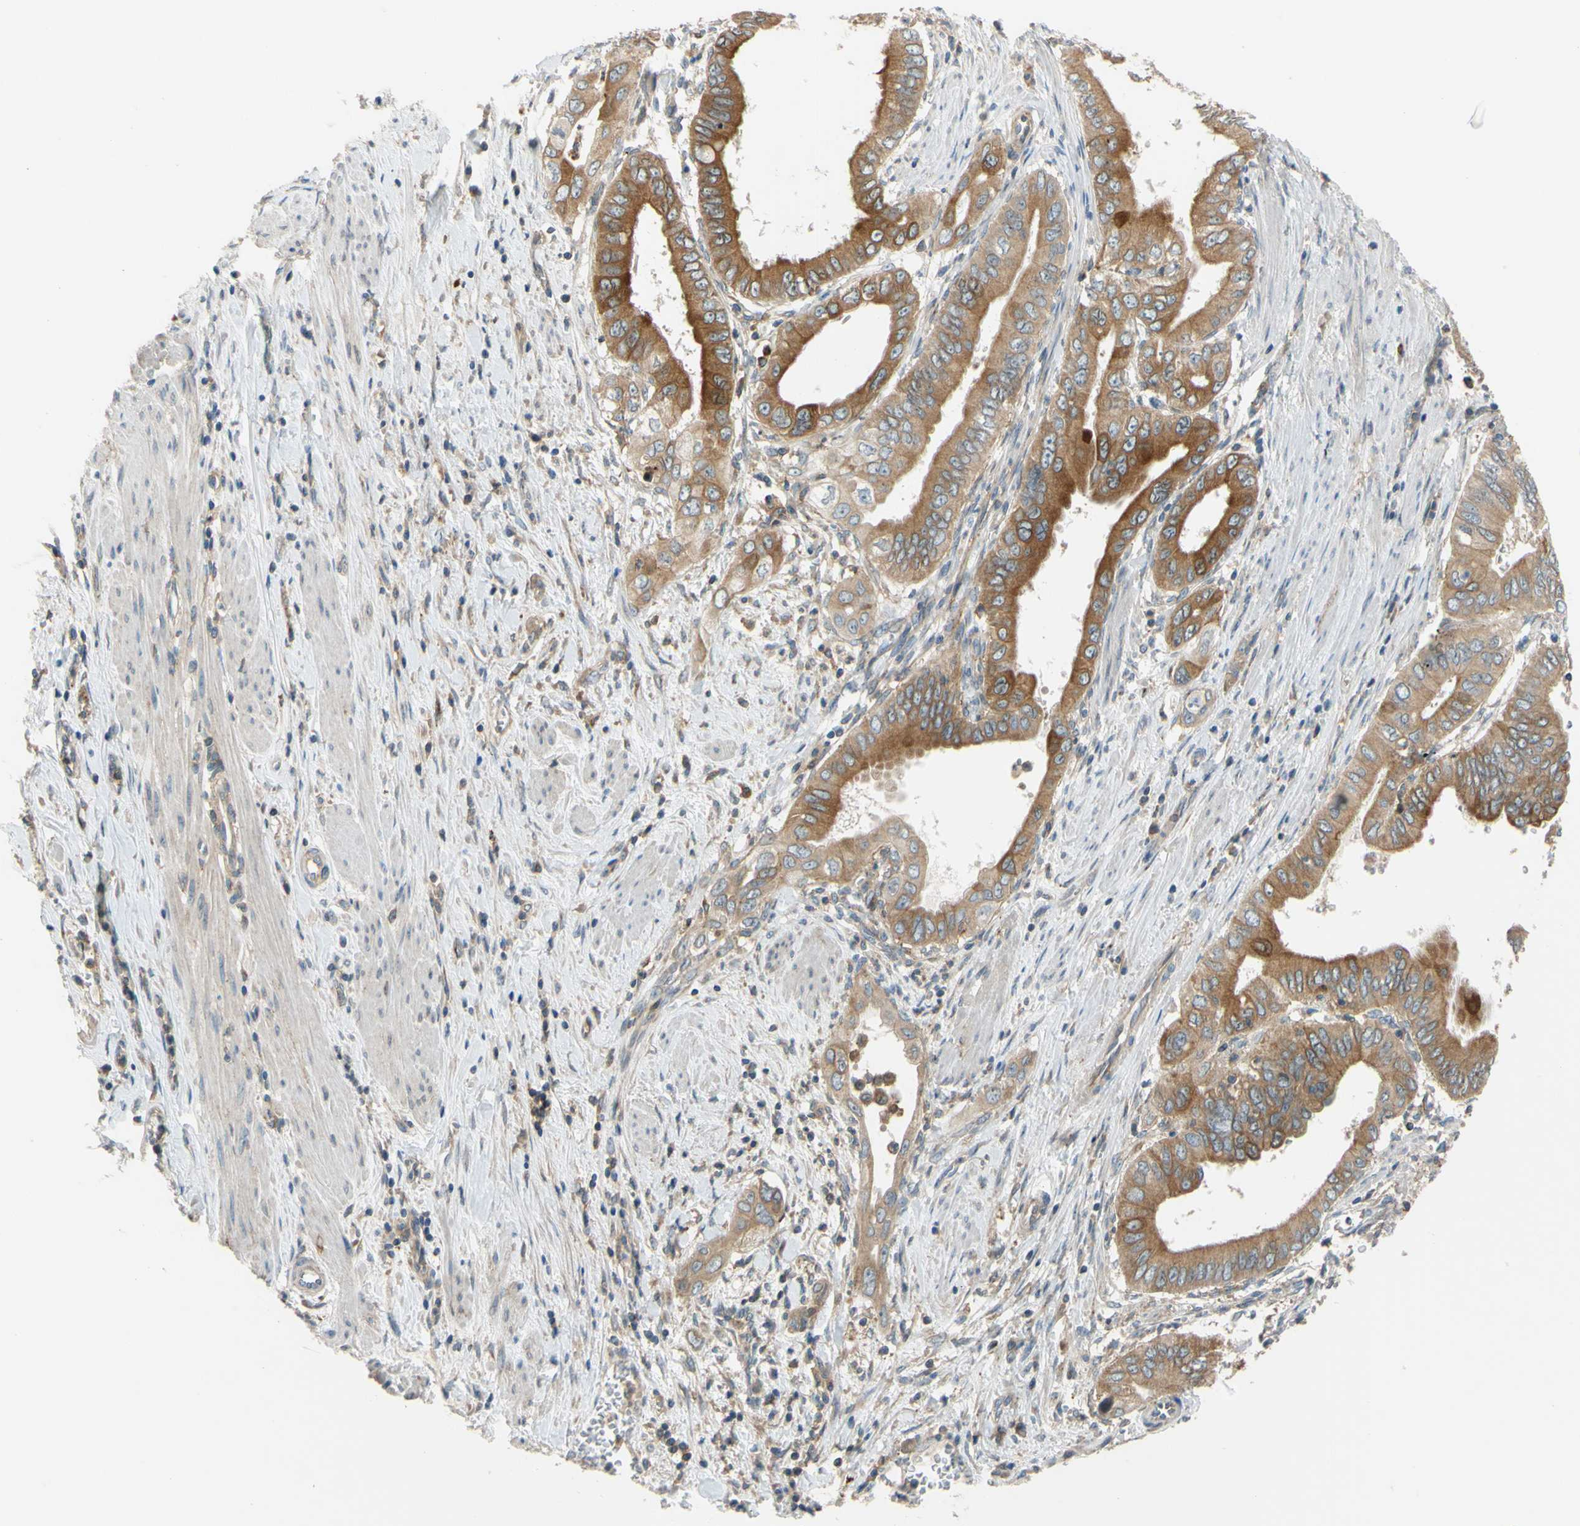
{"staining": {"intensity": "moderate", "quantity": ">75%", "location": "cytoplasmic/membranous"}, "tissue": "pancreatic cancer", "cell_type": "Tumor cells", "image_type": "cancer", "snomed": [{"axis": "morphology", "description": "Normal tissue, NOS"}, {"axis": "topography", "description": "Lymph node"}], "caption": "Tumor cells reveal medium levels of moderate cytoplasmic/membranous expression in about >75% of cells in human pancreatic cancer.", "gene": "POR", "patient": {"sex": "male", "age": 50}}